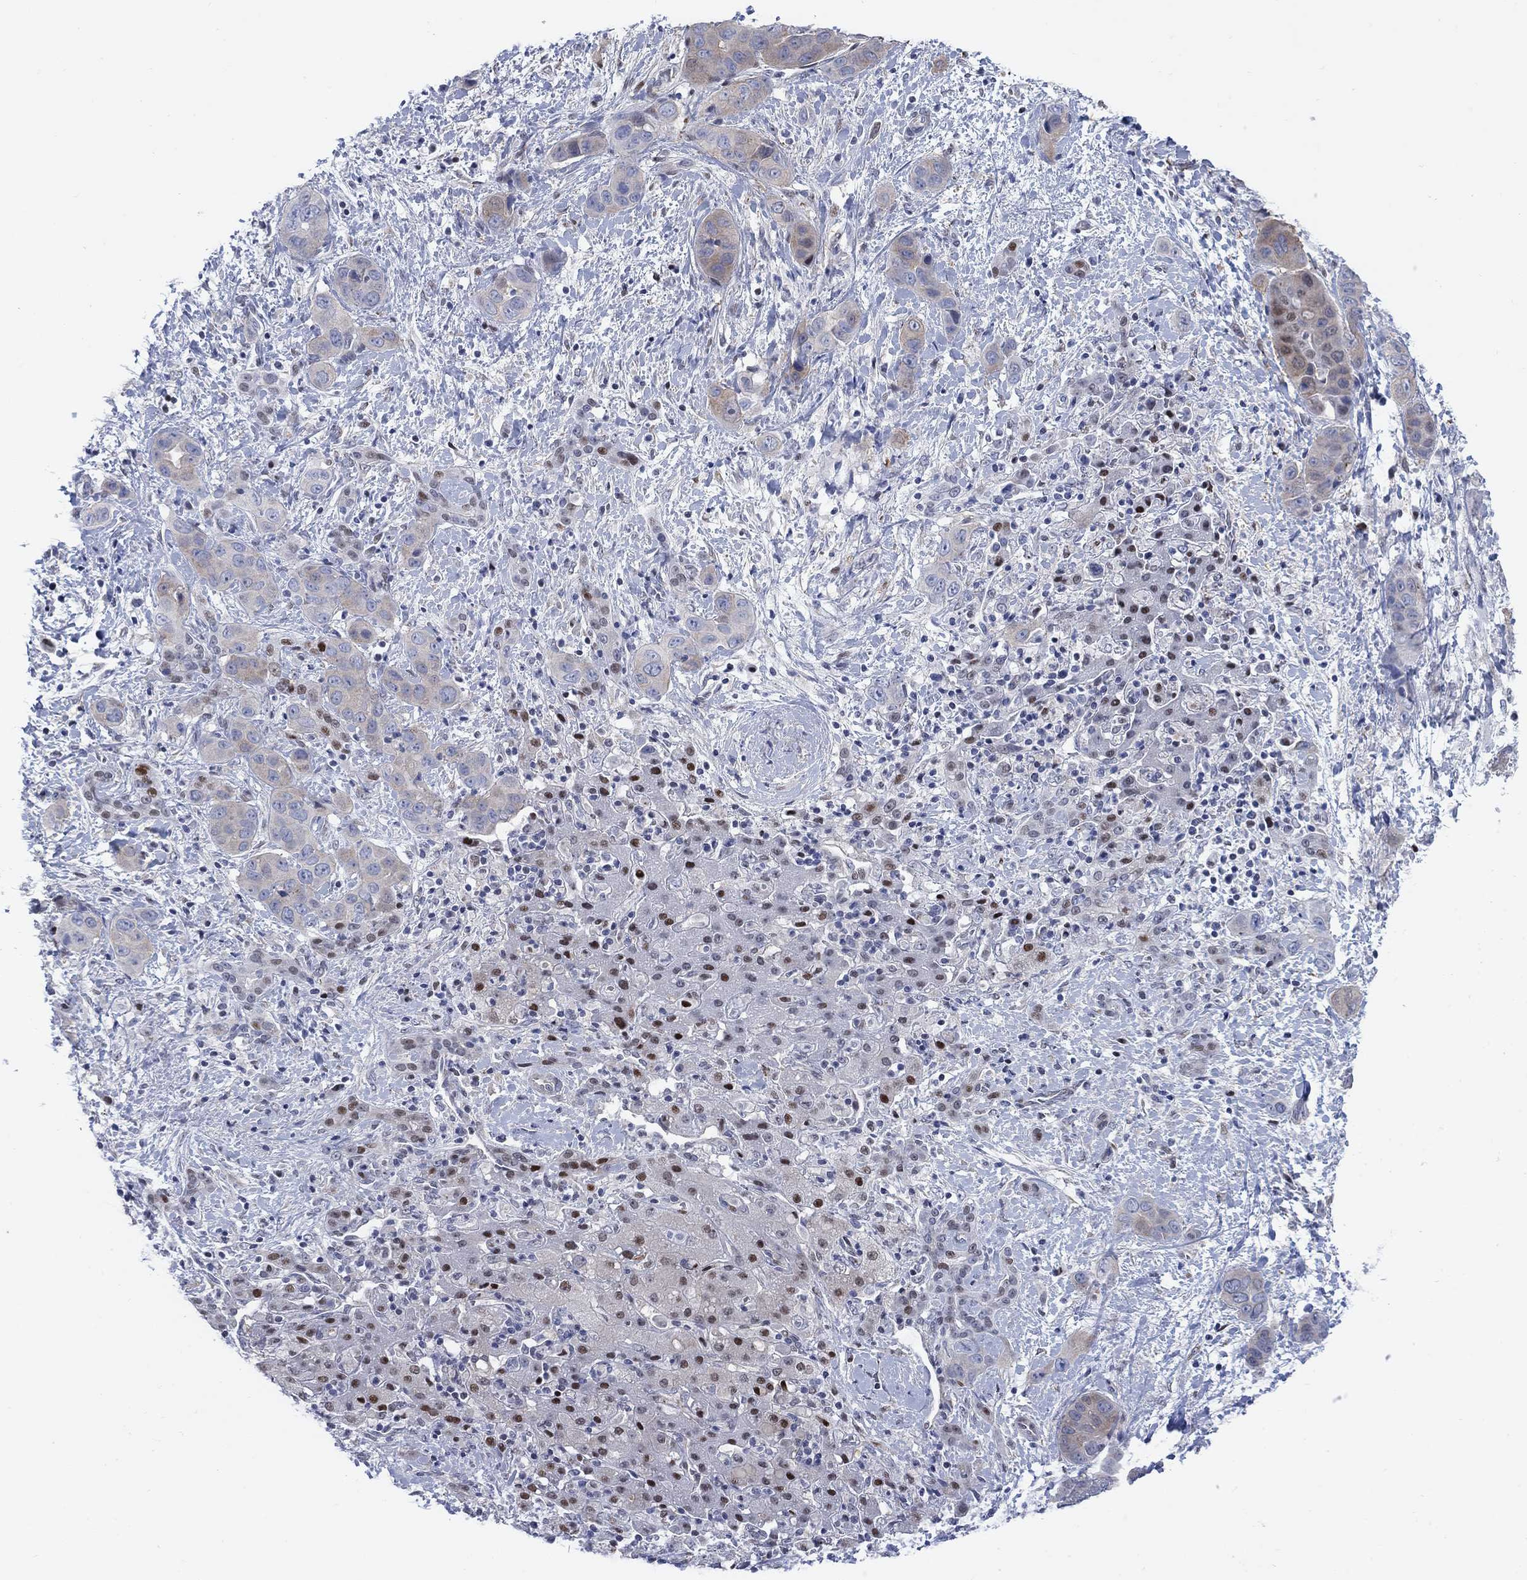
{"staining": {"intensity": "moderate", "quantity": "<25%", "location": "cytoplasmic/membranous,nuclear"}, "tissue": "liver cancer", "cell_type": "Tumor cells", "image_type": "cancer", "snomed": [{"axis": "morphology", "description": "Cholangiocarcinoma"}, {"axis": "topography", "description": "Liver"}], "caption": "Cholangiocarcinoma (liver) stained with a brown dye shows moderate cytoplasmic/membranous and nuclear positive expression in about <25% of tumor cells.", "gene": "MYO3A", "patient": {"sex": "female", "age": 52}}